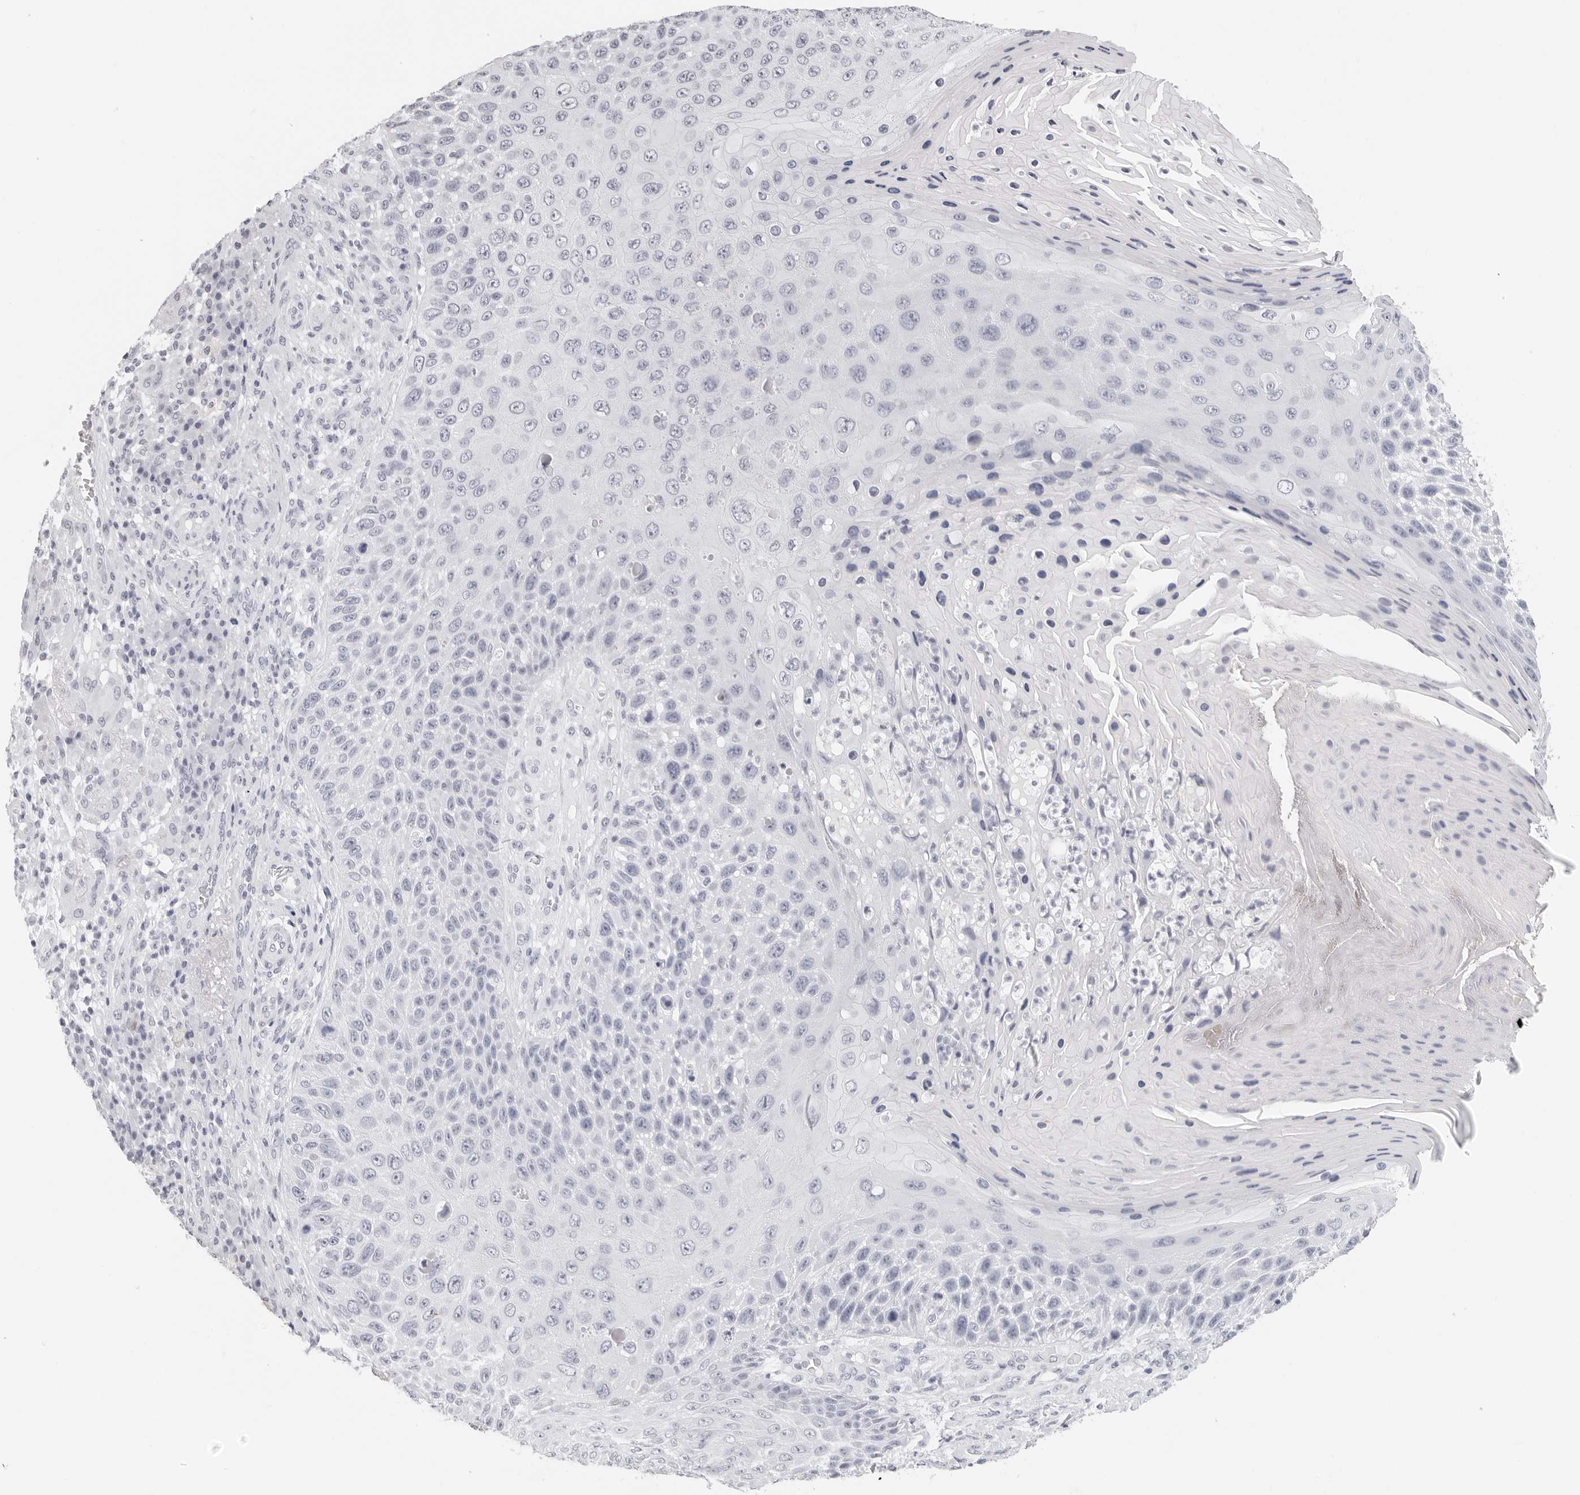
{"staining": {"intensity": "negative", "quantity": "none", "location": "none"}, "tissue": "skin cancer", "cell_type": "Tumor cells", "image_type": "cancer", "snomed": [{"axis": "morphology", "description": "Squamous cell carcinoma, NOS"}, {"axis": "topography", "description": "Skin"}], "caption": "A micrograph of human skin squamous cell carcinoma is negative for staining in tumor cells. (Brightfield microscopy of DAB immunohistochemistry at high magnification).", "gene": "AGMAT", "patient": {"sex": "female", "age": 88}}